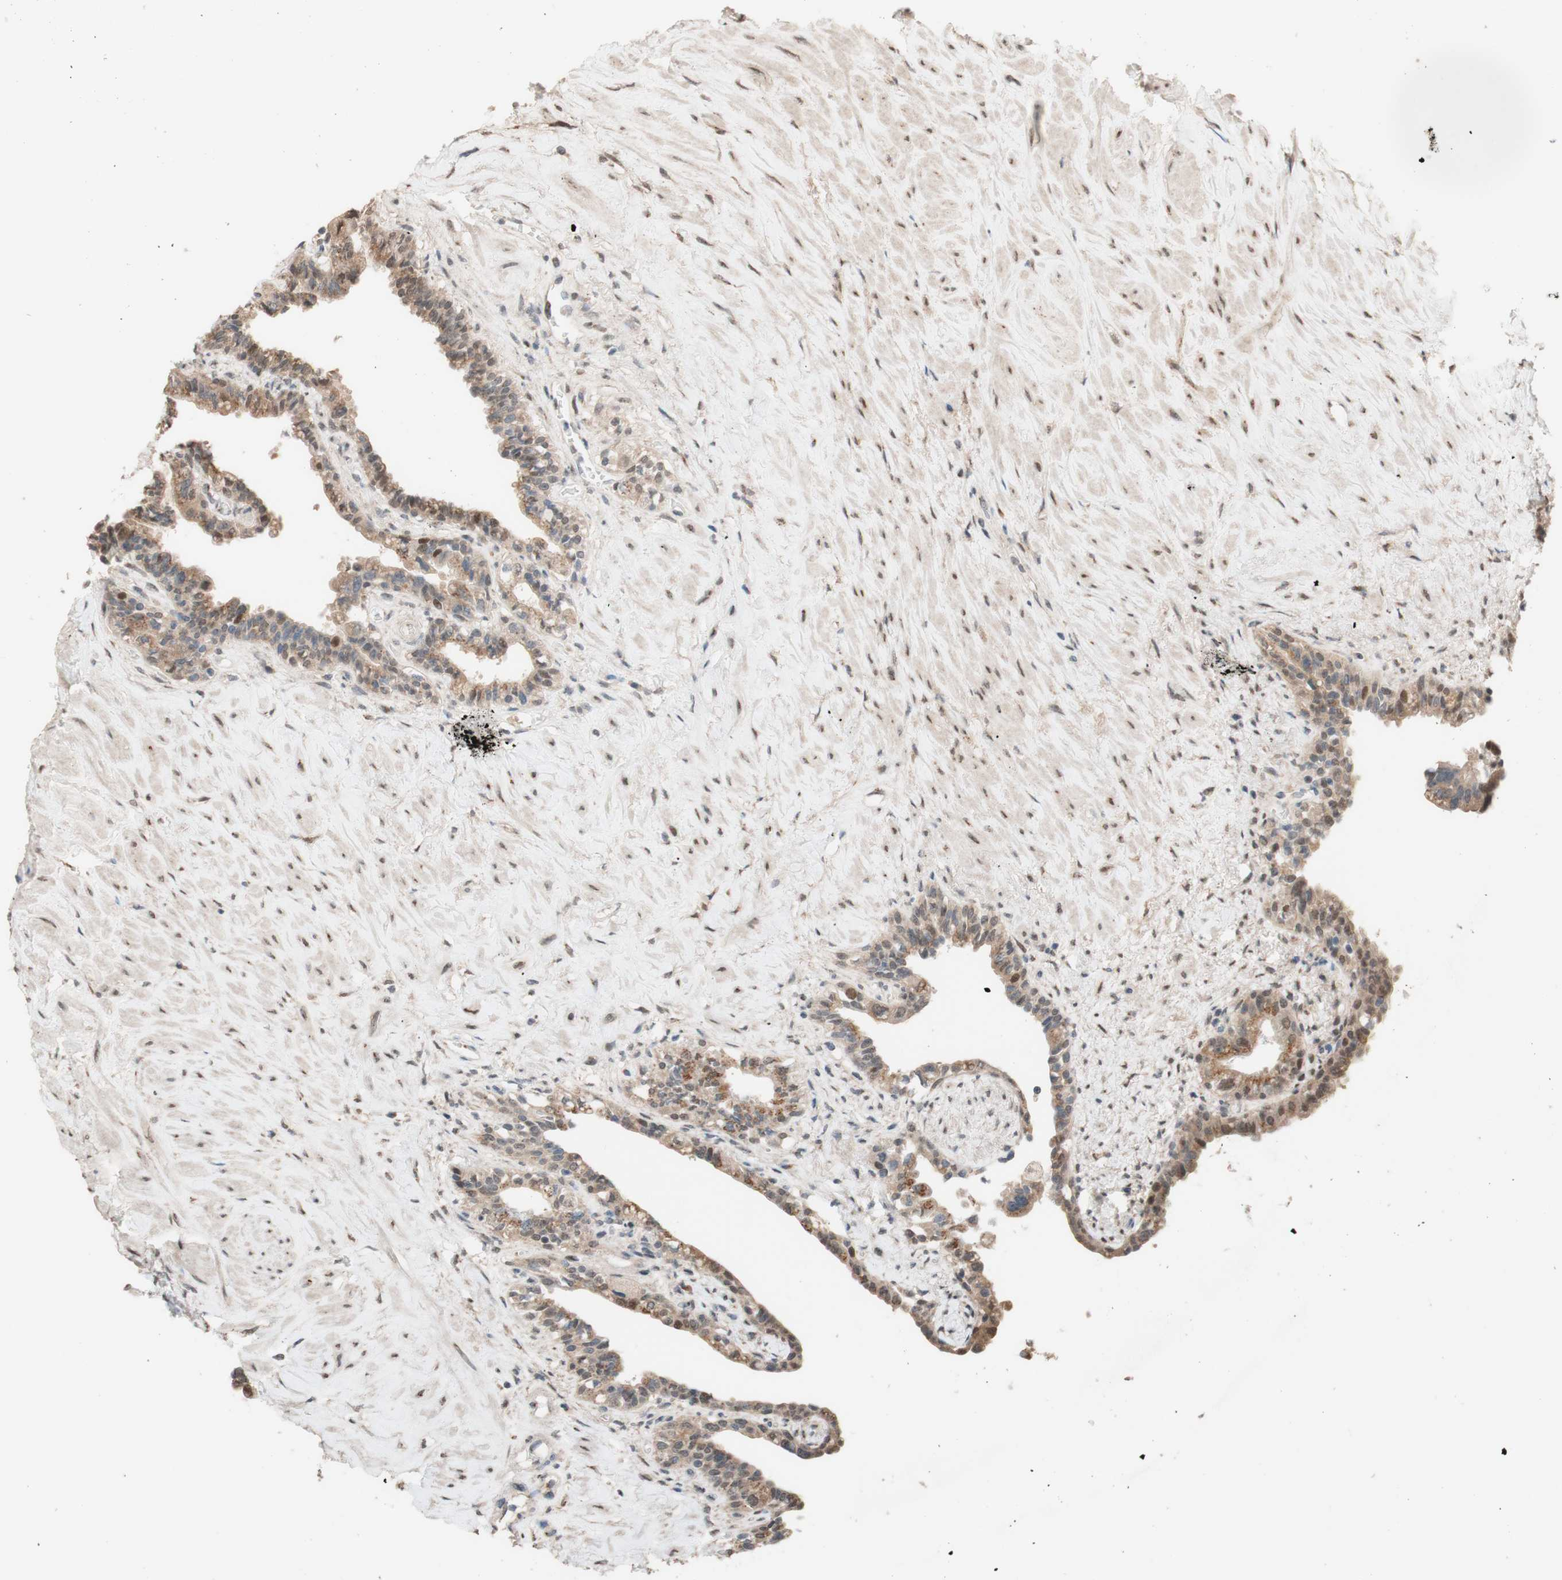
{"staining": {"intensity": "moderate", "quantity": ">75%", "location": "cytoplasmic/membranous"}, "tissue": "seminal vesicle", "cell_type": "Glandular cells", "image_type": "normal", "snomed": [{"axis": "morphology", "description": "Normal tissue, NOS"}, {"axis": "topography", "description": "Seminal veicle"}], "caption": "Protein analysis of benign seminal vesicle demonstrates moderate cytoplasmic/membranous expression in about >75% of glandular cells. (brown staining indicates protein expression, while blue staining denotes nuclei).", "gene": "CCNC", "patient": {"sex": "male", "age": 63}}